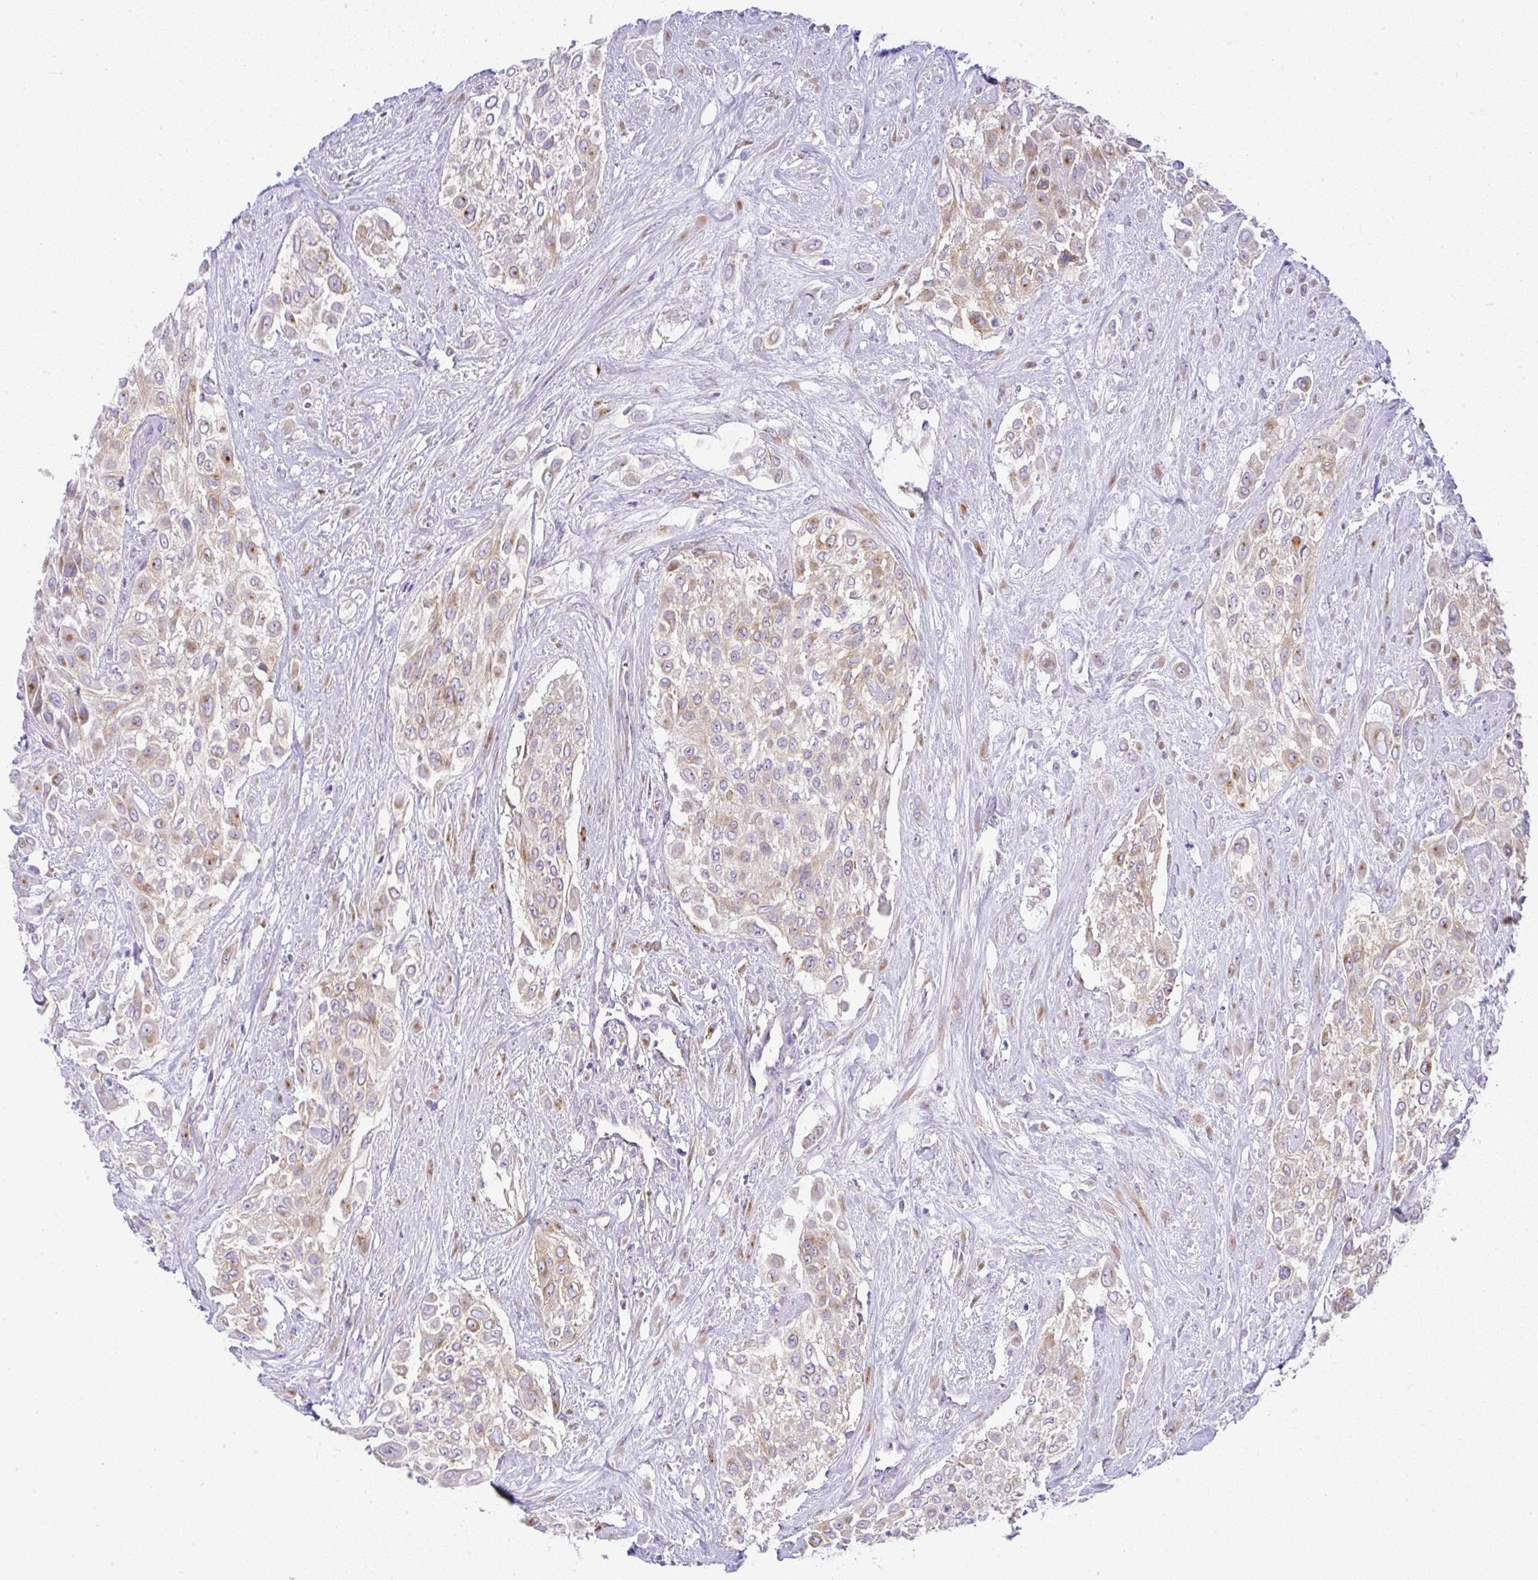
{"staining": {"intensity": "moderate", "quantity": "<25%", "location": "cytoplasmic/membranous"}, "tissue": "urothelial cancer", "cell_type": "Tumor cells", "image_type": "cancer", "snomed": [{"axis": "morphology", "description": "Urothelial carcinoma, High grade"}, {"axis": "topography", "description": "Urinary bladder"}], "caption": "The histopathology image shows staining of high-grade urothelial carcinoma, revealing moderate cytoplasmic/membranous protein expression (brown color) within tumor cells.", "gene": "FAM177A1", "patient": {"sex": "male", "age": 57}}